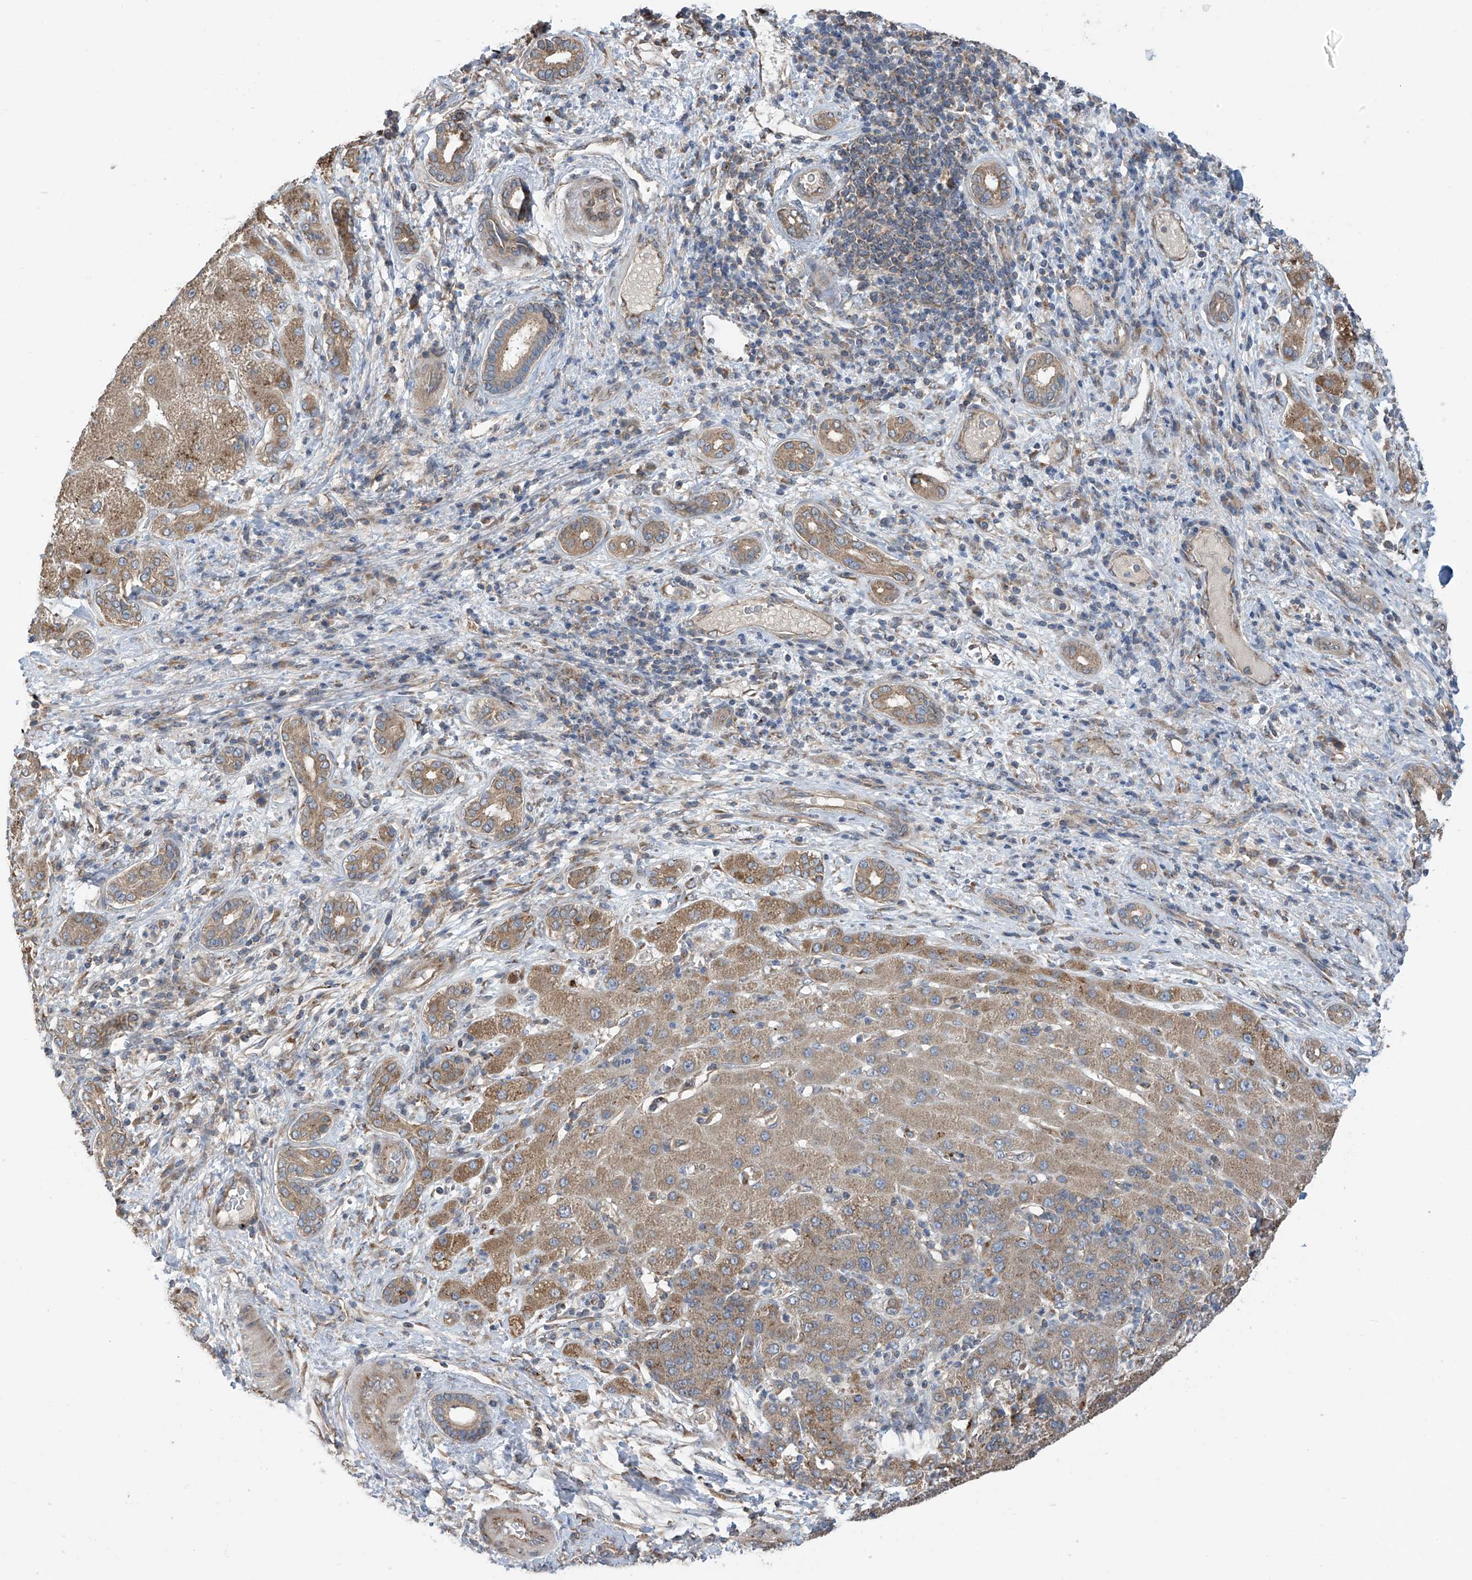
{"staining": {"intensity": "moderate", "quantity": ">75%", "location": "cytoplasmic/membranous"}, "tissue": "liver cancer", "cell_type": "Tumor cells", "image_type": "cancer", "snomed": [{"axis": "morphology", "description": "Carcinoma, Hepatocellular, NOS"}, {"axis": "topography", "description": "Liver"}], "caption": "This is an image of immunohistochemistry (IHC) staining of liver cancer, which shows moderate positivity in the cytoplasmic/membranous of tumor cells.", "gene": "PNPT1", "patient": {"sex": "male", "age": 65}}